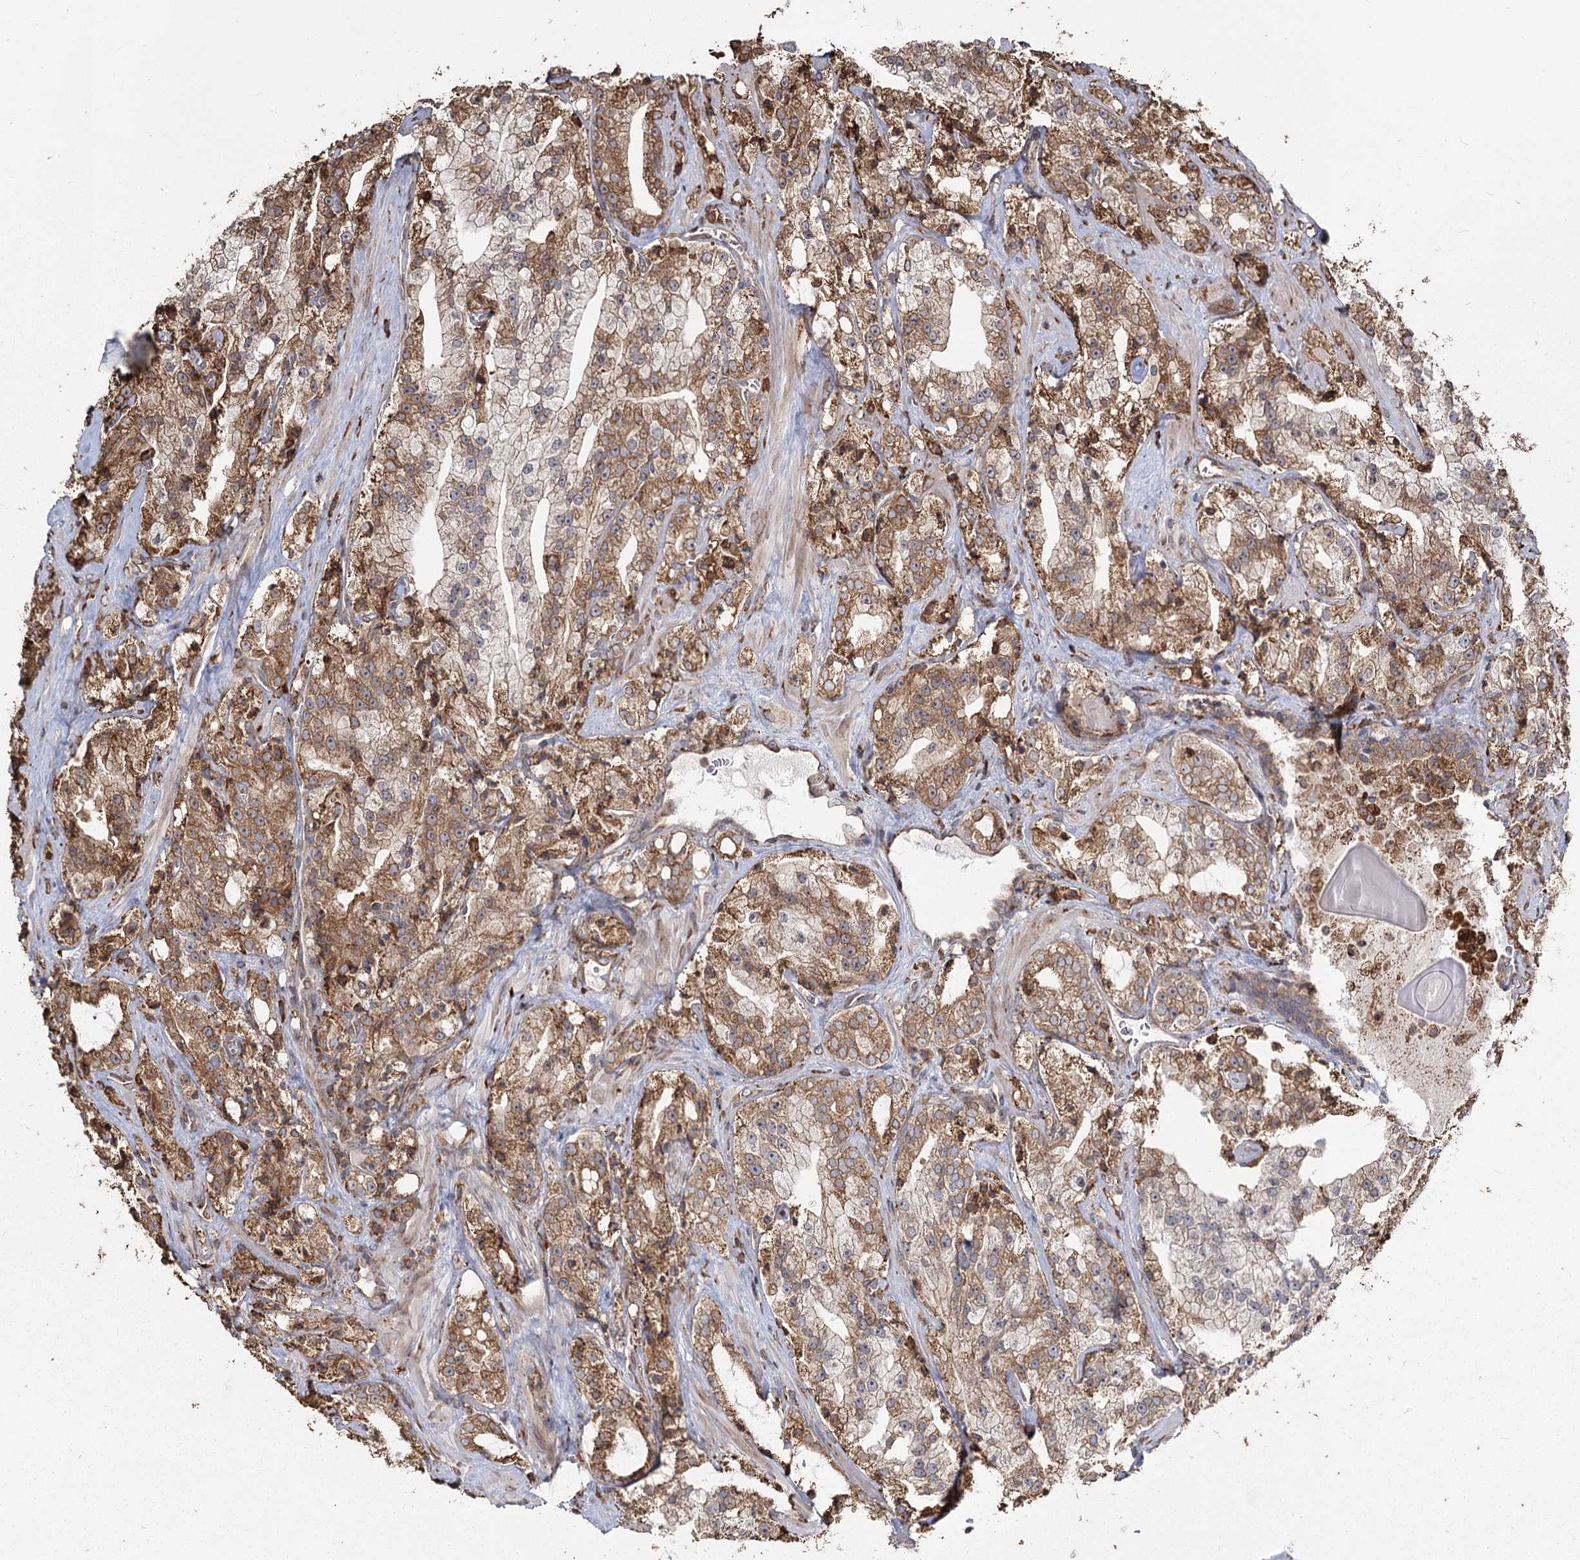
{"staining": {"intensity": "moderate", "quantity": ">75%", "location": "cytoplasmic/membranous"}, "tissue": "prostate cancer", "cell_type": "Tumor cells", "image_type": "cancer", "snomed": [{"axis": "morphology", "description": "Adenocarcinoma, High grade"}, {"axis": "topography", "description": "Prostate"}], "caption": "Human high-grade adenocarcinoma (prostate) stained for a protein (brown) reveals moderate cytoplasmic/membranous positive staining in approximately >75% of tumor cells.", "gene": "FAM13A", "patient": {"sex": "male", "age": 64}}